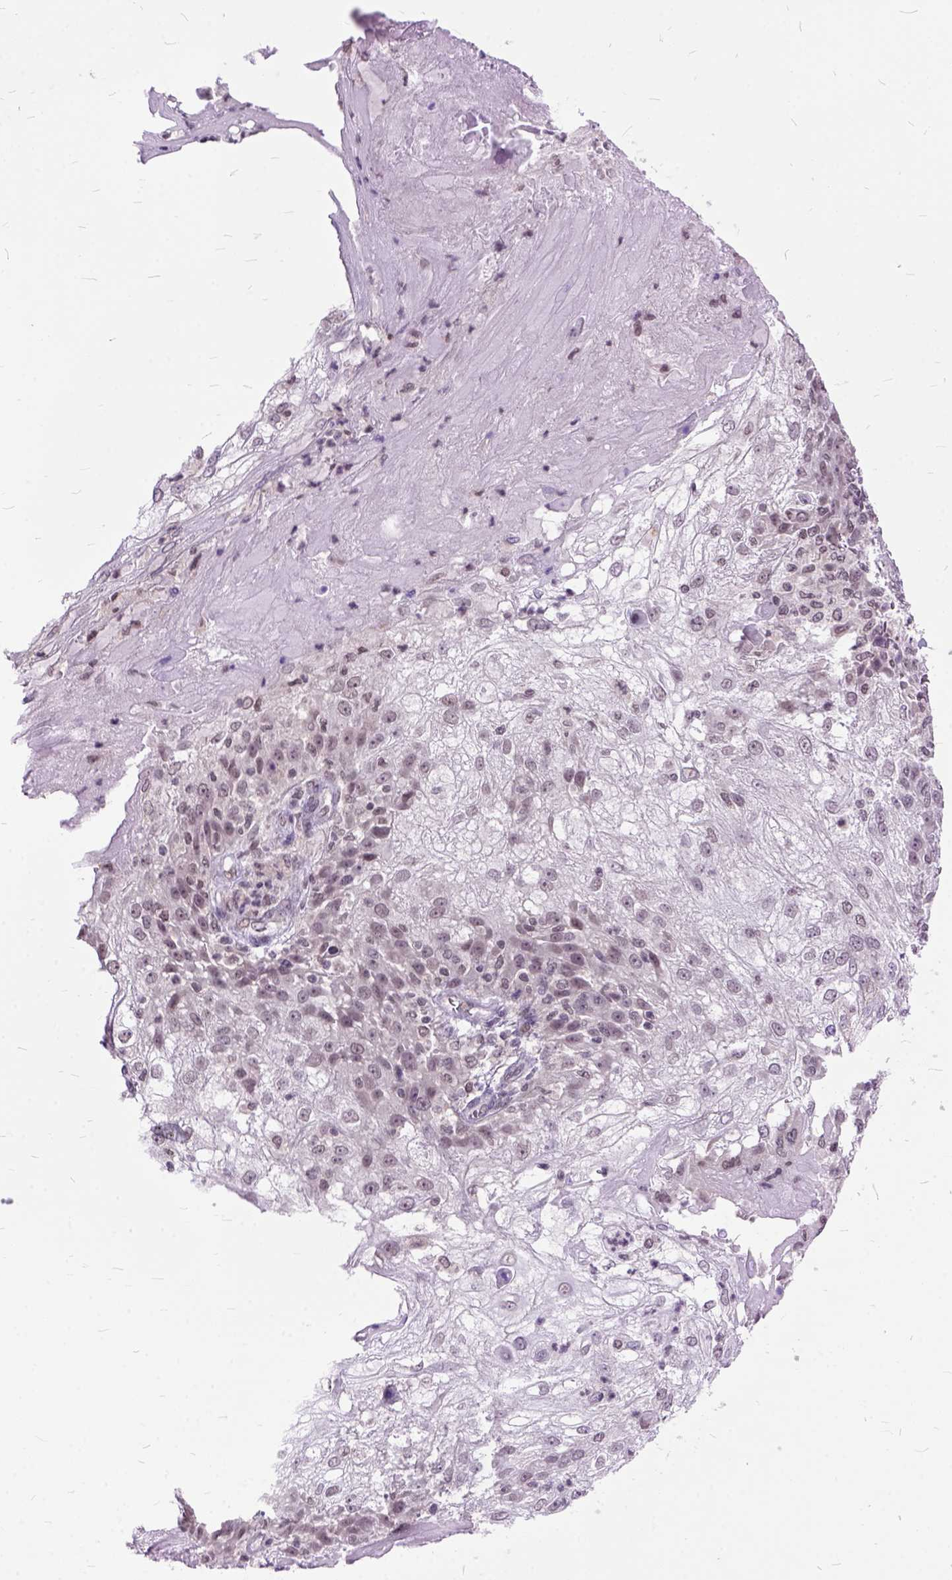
{"staining": {"intensity": "weak", "quantity": ">75%", "location": "nuclear"}, "tissue": "skin cancer", "cell_type": "Tumor cells", "image_type": "cancer", "snomed": [{"axis": "morphology", "description": "Normal tissue, NOS"}, {"axis": "morphology", "description": "Squamous cell carcinoma, NOS"}, {"axis": "topography", "description": "Skin"}], "caption": "The histopathology image demonstrates a brown stain indicating the presence of a protein in the nuclear of tumor cells in squamous cell carcinoma (skin).", "gene": "ORC5", "patient": {"sex": "female", "age": 83}}